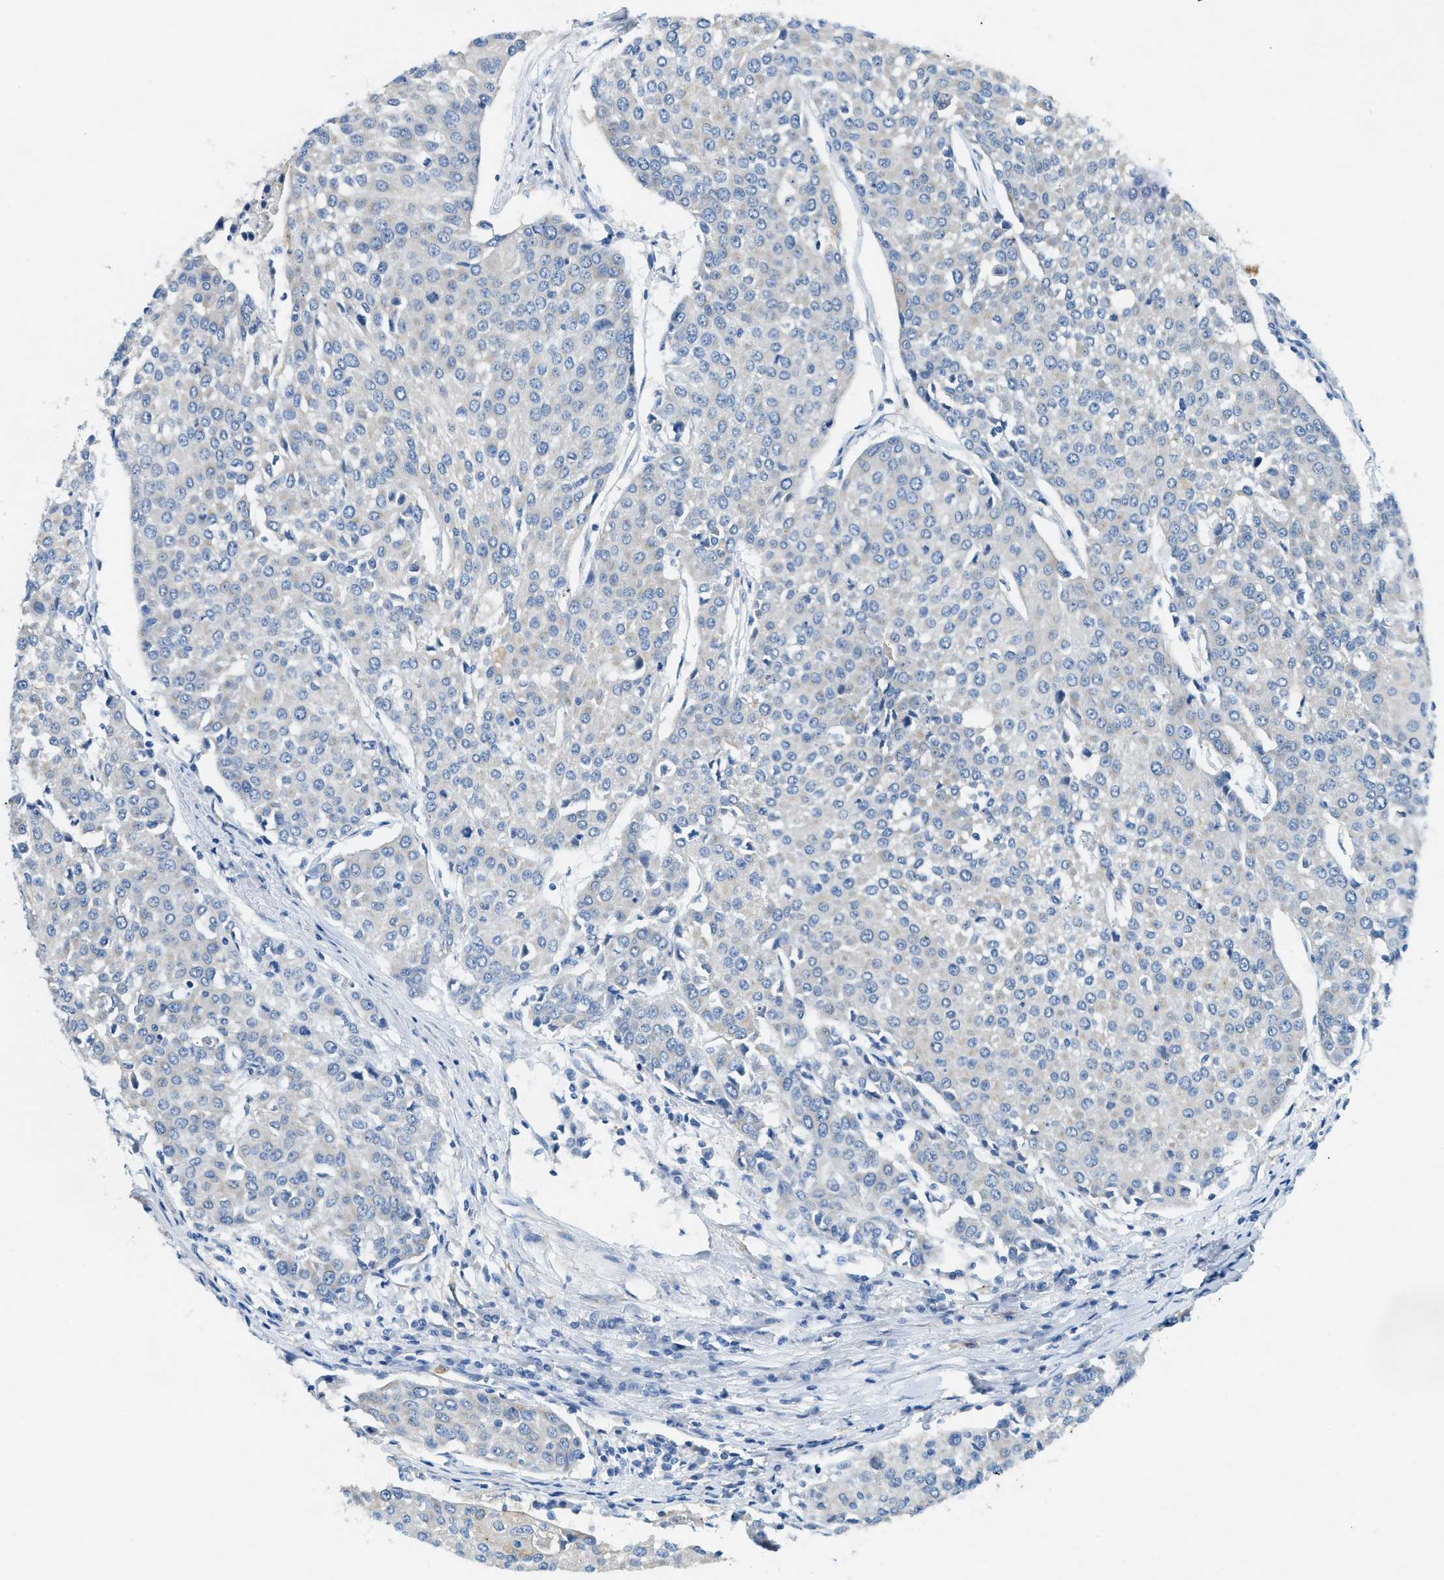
{"staining": {"intensity": "negative", "quantity": "none", "location": "none"}, "tissue": "urothelial cancer", "cell_type": "Tumor cells", "image_type": "cancer", "snomed": [{"axis": "morphology", "description": "Urothelial carcinoma, High grade"}, {"axis": "topography", "description": "Urinary bladder"}], "caption": "The photomicrograph reveals no significant staining in tumor cells of high-grade urothelial carcinoma. (DAB immunohistochemistry visualized using brightfield microscopy, high magnification).", "gene": "ZDHHC13", "patient": {"sex": "female", "age": 85}}